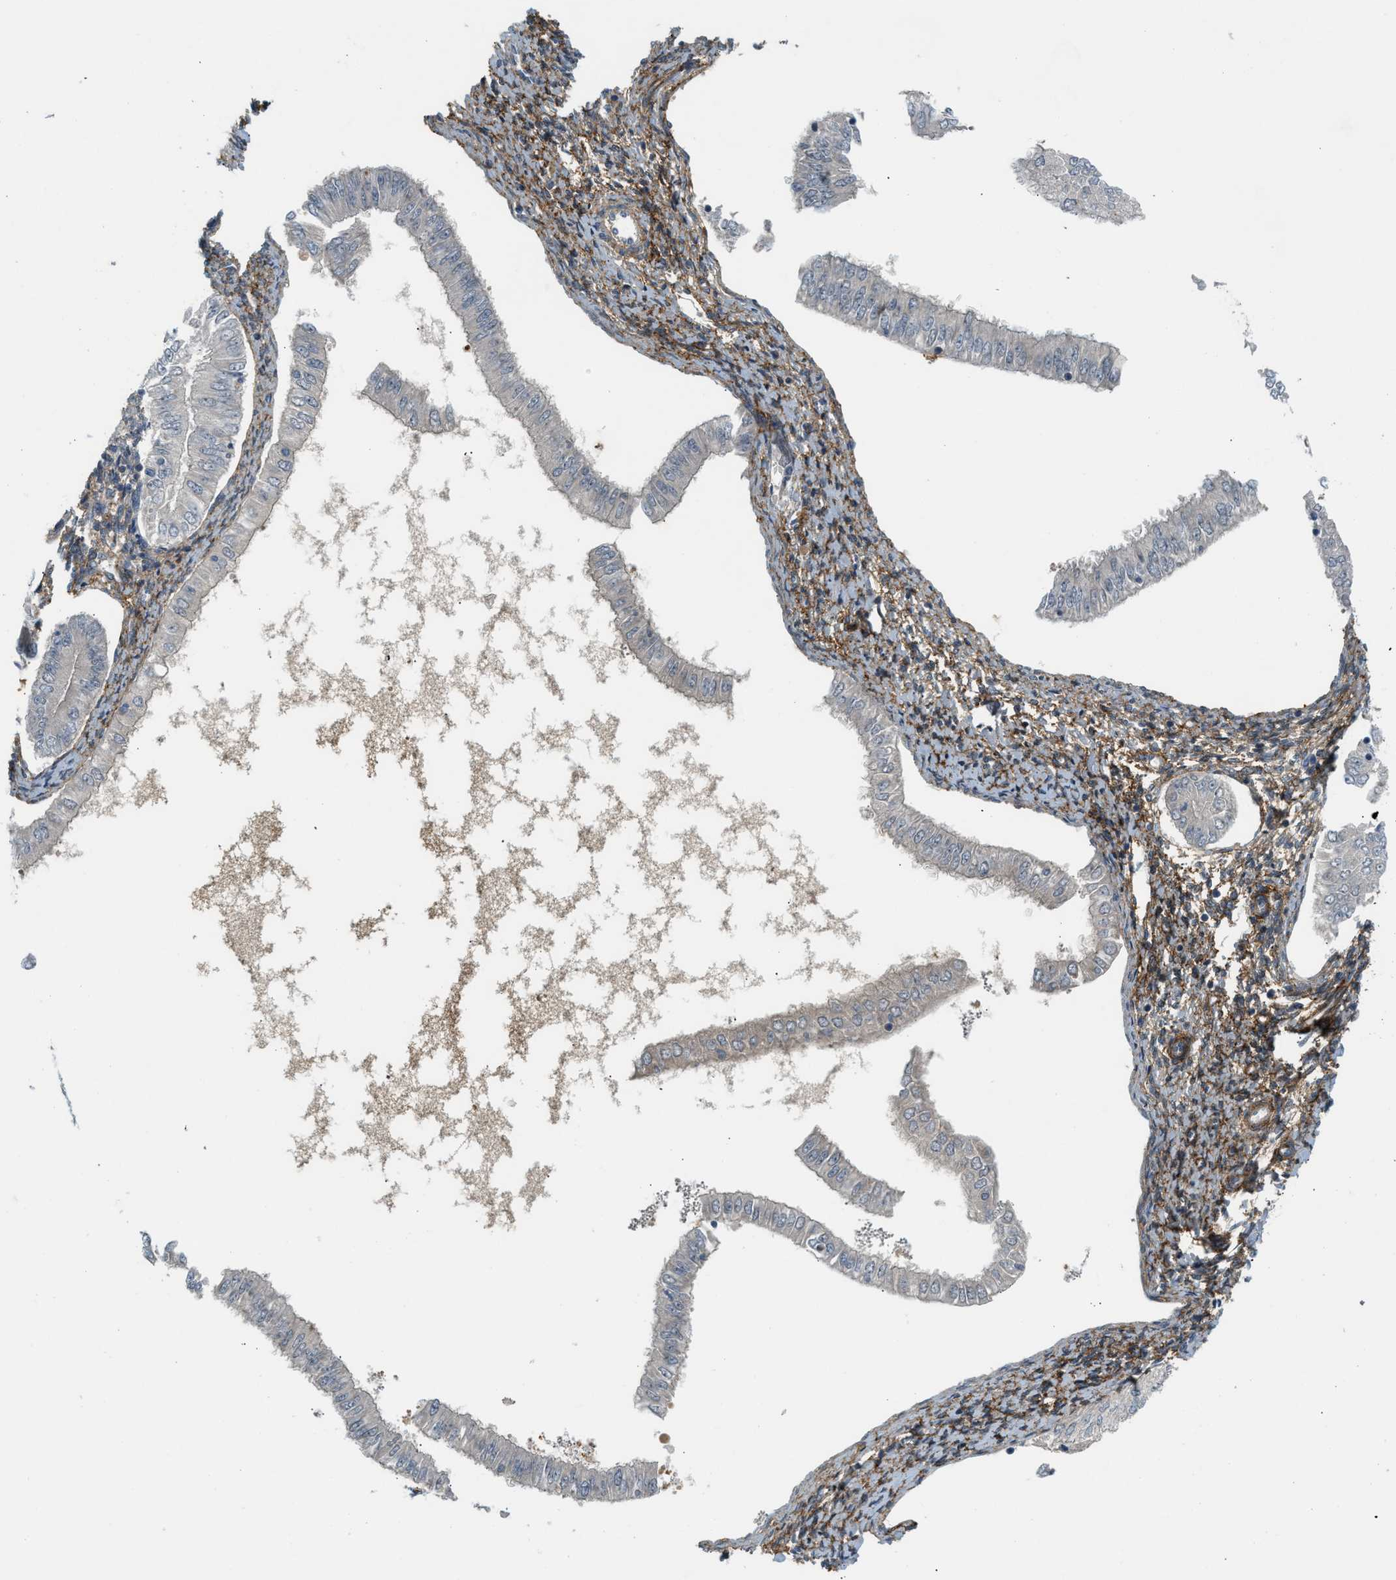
{"staining": {"intensity": "negative", "quantity": "none", "location": "none"}, "tissue": "endometrial cancer", "cell_type": "Tumor cells", "image_type": "cancer", "snomed": [{"axis": "morphology", "description": "Adenocarcinoma, NOS"}, {"axis": "topography", "description": "Endometrium"}], "caption": "Adenocarcinoma (endometrial) was stained to show a protein in brown. There is no significant expression in tumor cells. (DAB immunohistochemistry (IHC), high magnification).", "gene": "EDNRA", "patient": {"sex": "female", "age": 53}}